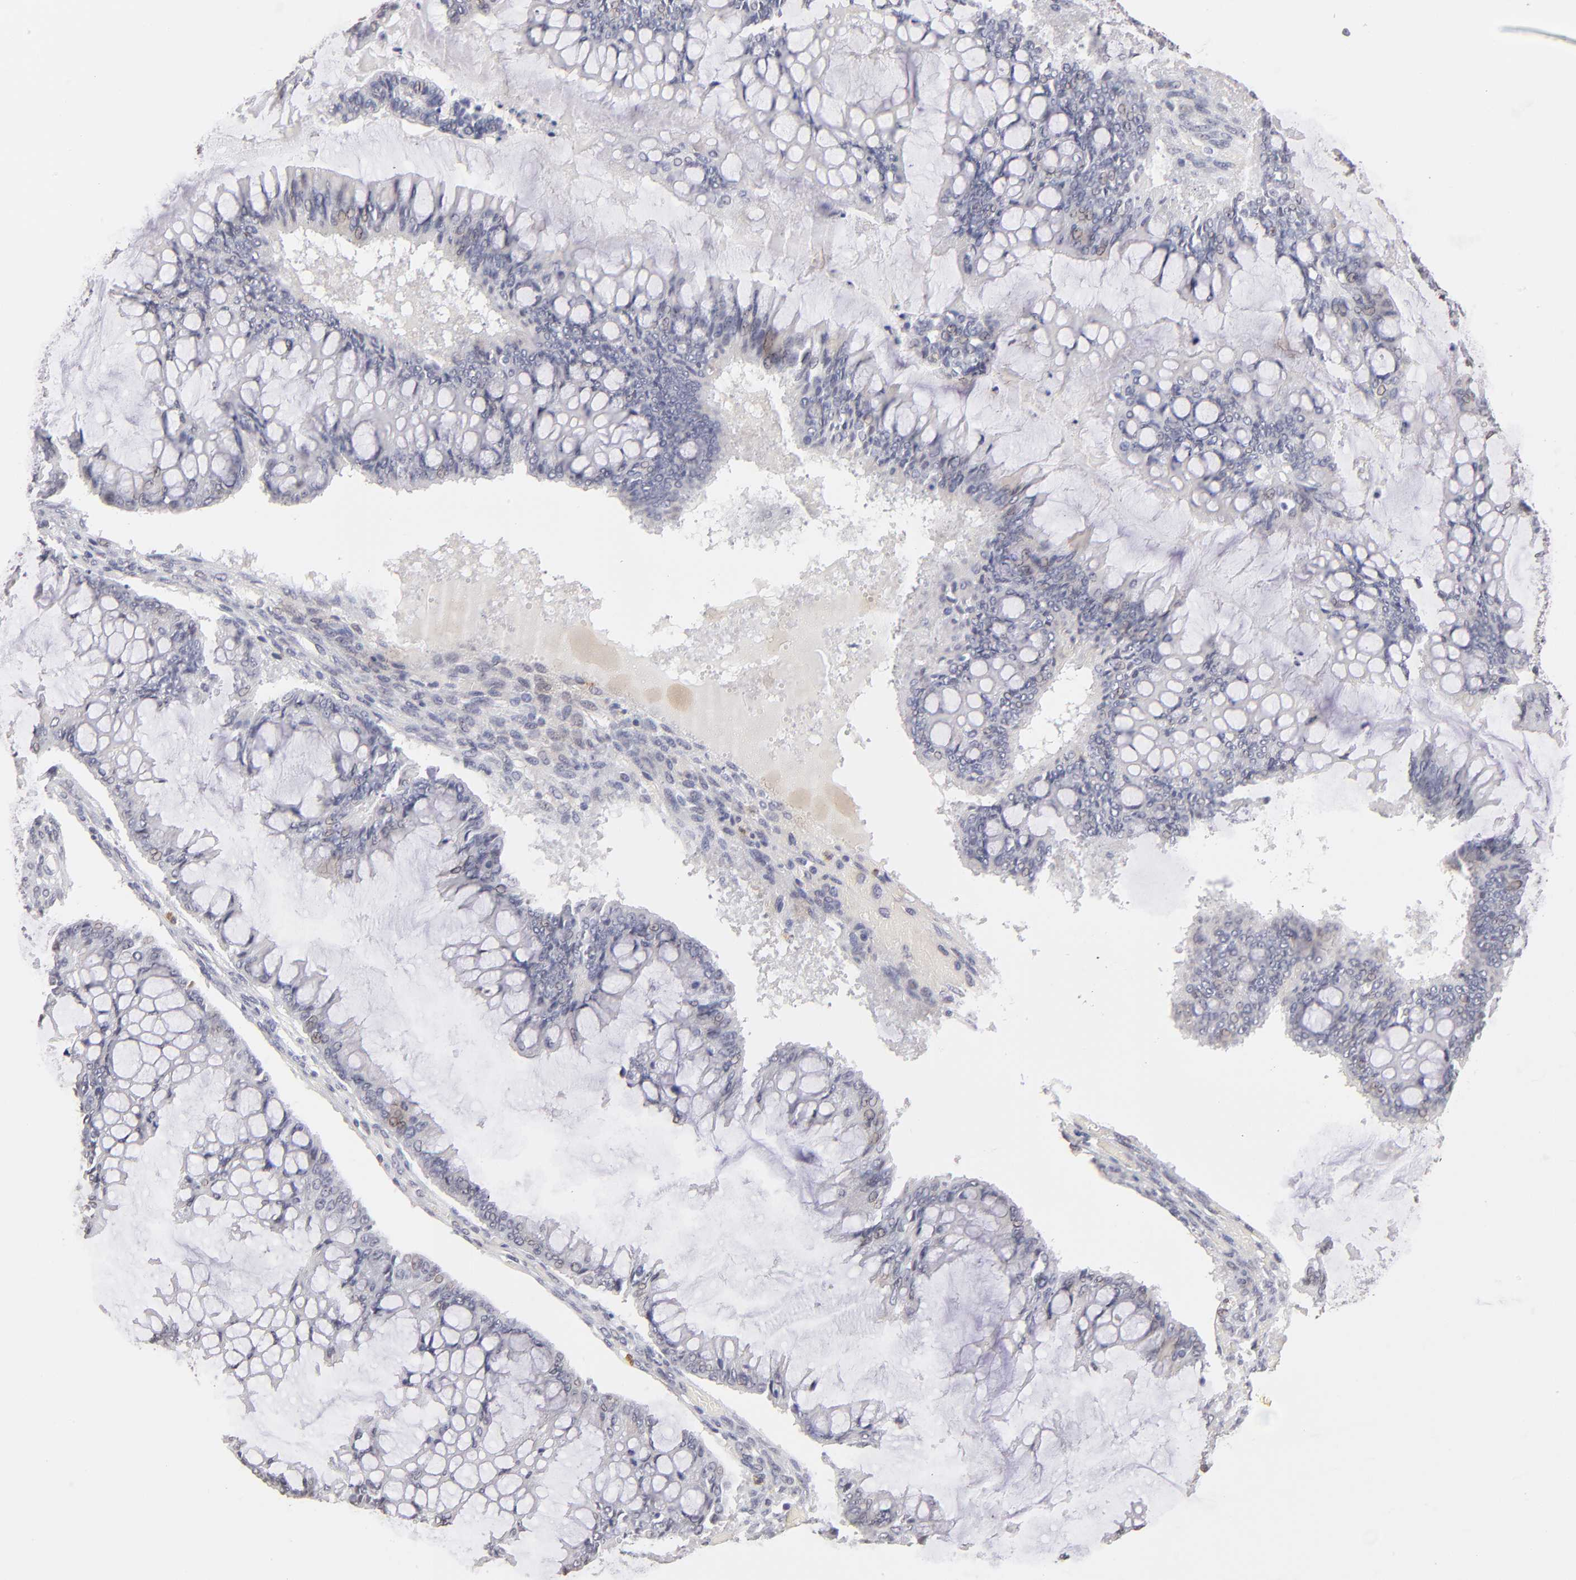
{"staining": {"intensity": "weak", "quantity": "<25%", "location": "nuclear"}, "tissue": "ovarian cancer", "cell_type": "Tumor cells", "image_type": "cancer", "snomed": [{"axis": "morphology", "description": "Cystadenocarcinoma, mucinous, NOS"}, {"axis": "topography", "description": "Ovary"}], "caption": "An image of ovarian mucinous cystadenocarcinoma stained for a protein reveals no brown staining in tumor cells.", "gene": "MGAM", "patient": {"sex": "female", "age": 73}}